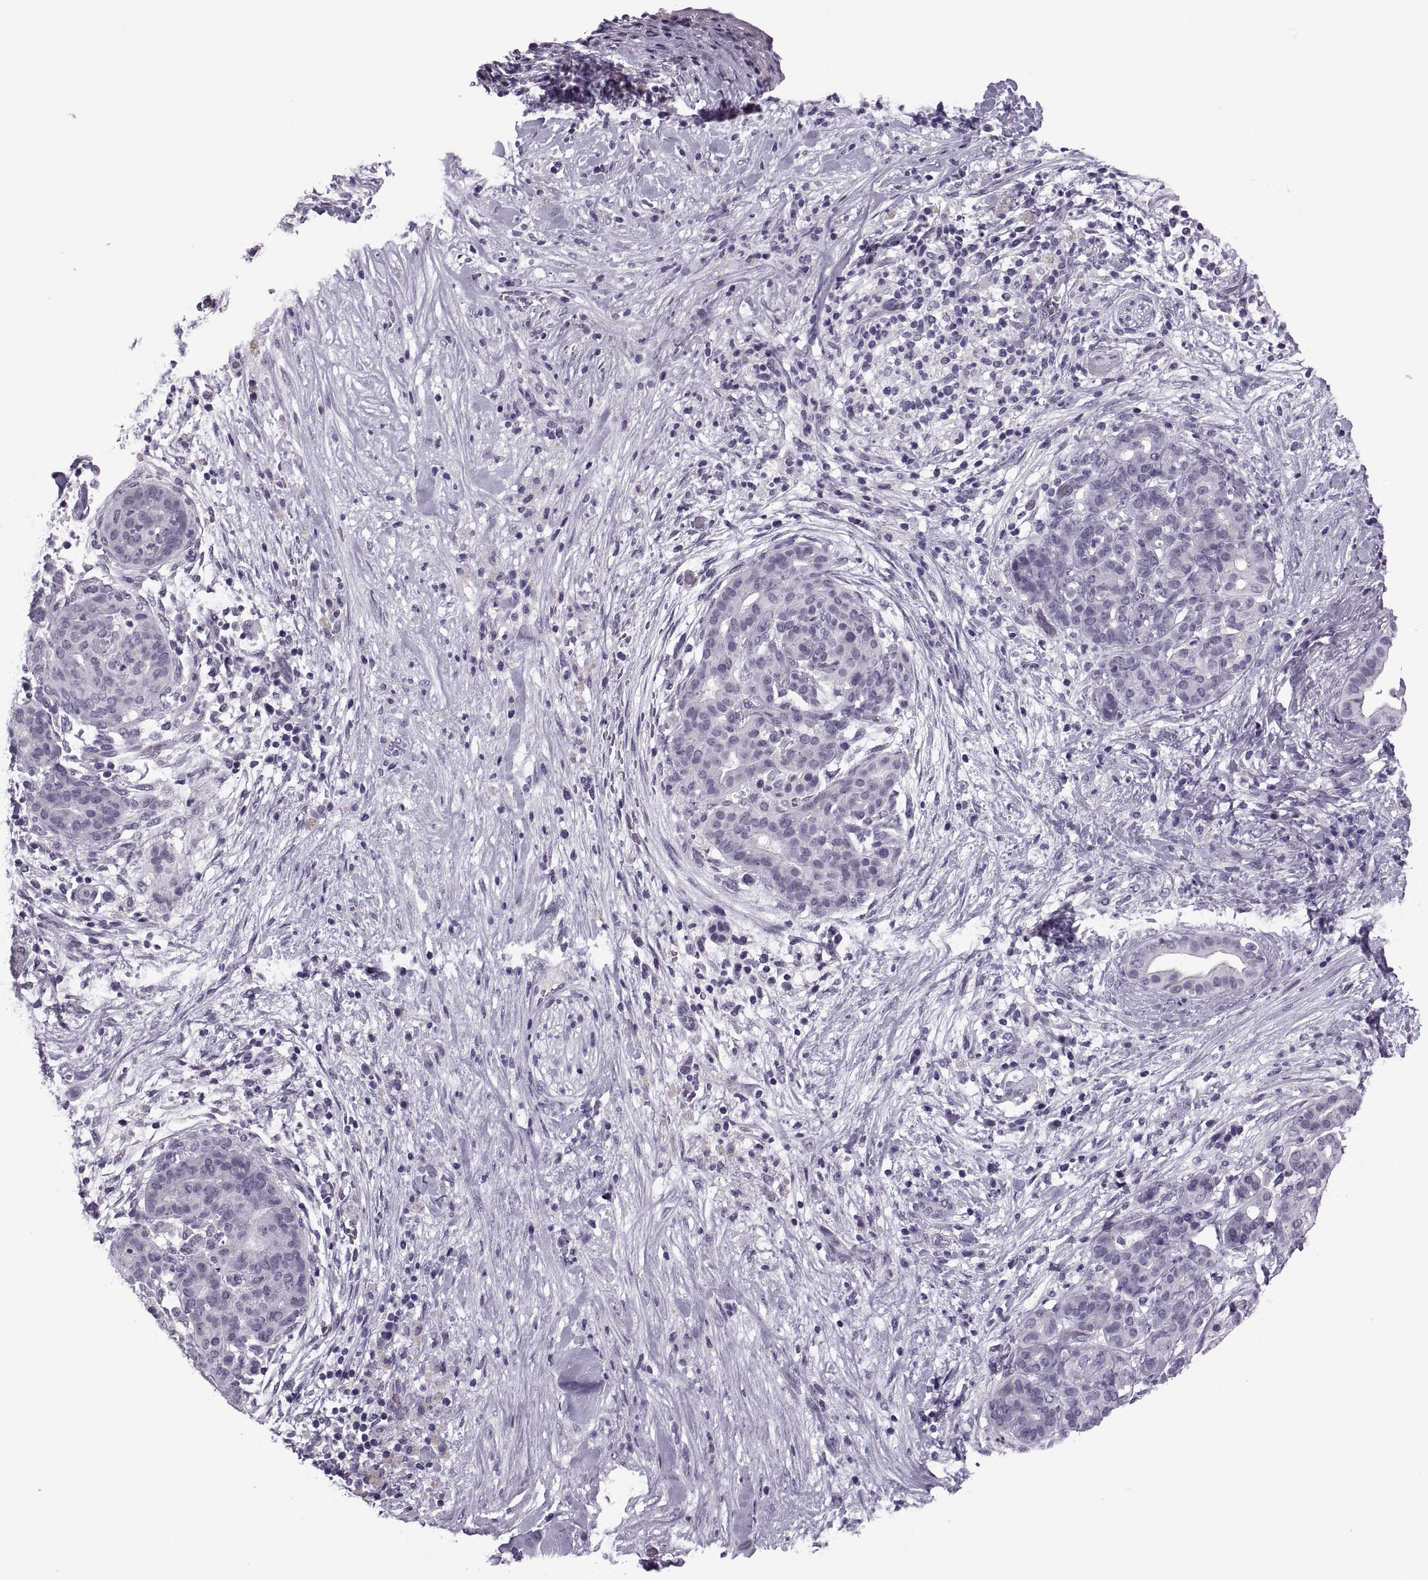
{"staining": {"intensity": "negative", "quantity": "none", "location": "none"}, "tissue": "pancreatic cancer", "cell_type": "Tumor cells", "image_type": "cancer", "snomed": [{"axis": "morphology", "description": "Adenocarcinoma, NOS"}, {"axis": "topography", "description": "Pancreas"}], "caption": "Immunohistochemical staining of human pancreatic adenocarcinoma shows no significant staining in tumor cells.", "gene": "SYNGR4", "patient": {"sex": "male", "age": 44}}